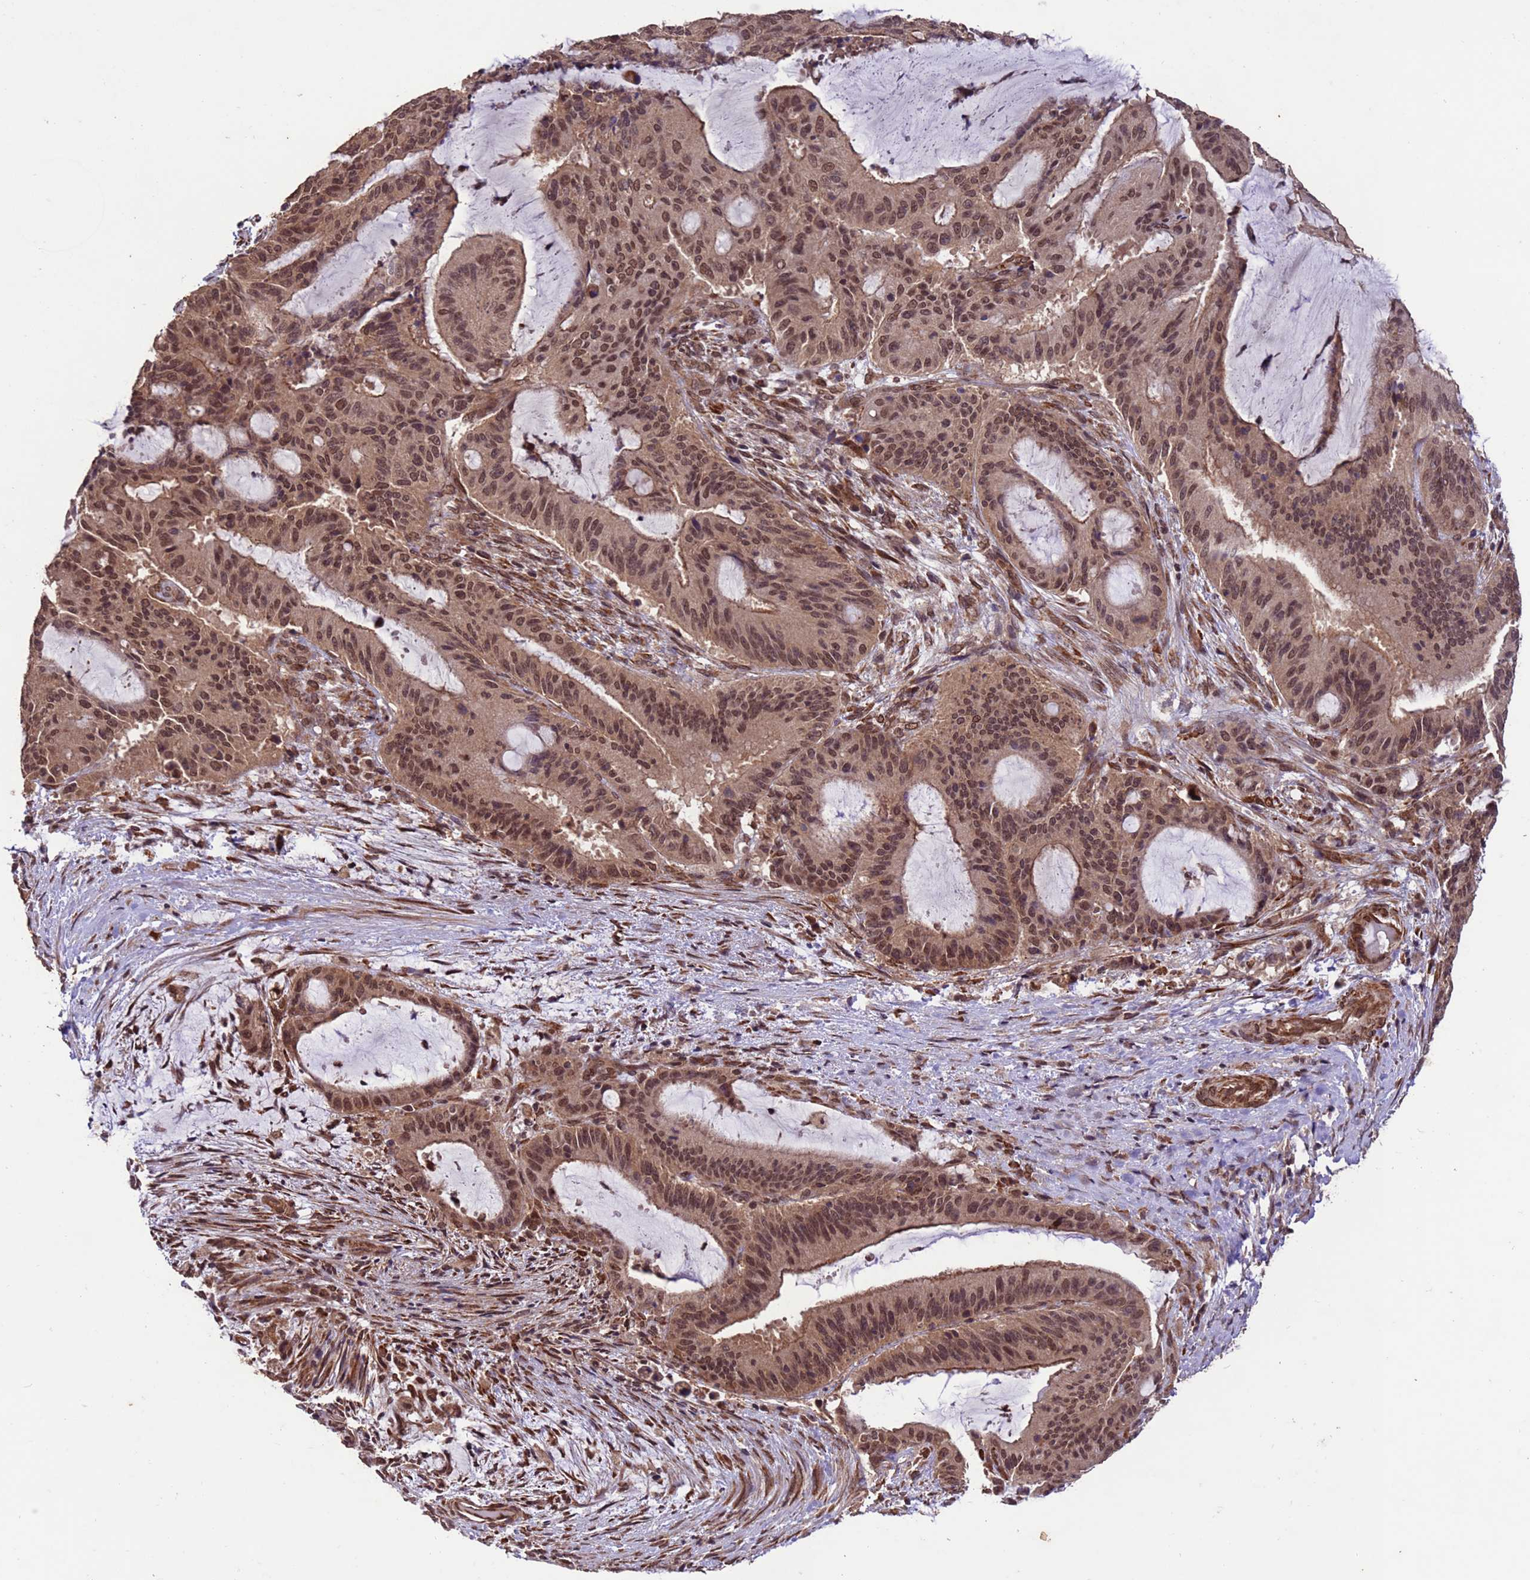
{"staining": {"intensity": "moderate", "quantity": ">75%", "location": "nuclear"}, "tissue": "liver cancer", "cell_type": "Tumor cells", "image_type": "cancer", "snomed": [{"axis": "morphology", "description": "Normal tissue, NOS"}, {"axis": "morphology", "description": "Cholangiocarcinoma"}, {"axis": "topography", "description": "Liver"}, {"axis": "topography", "description": "Peripheral nerve tissue"}], "caption": "Human liver cholangiocarcinoma stained with a protein marker shows moderate staining in tumor cells.", "gene": "VSTM4", "patient": {"sex": "female", "age": 73}}